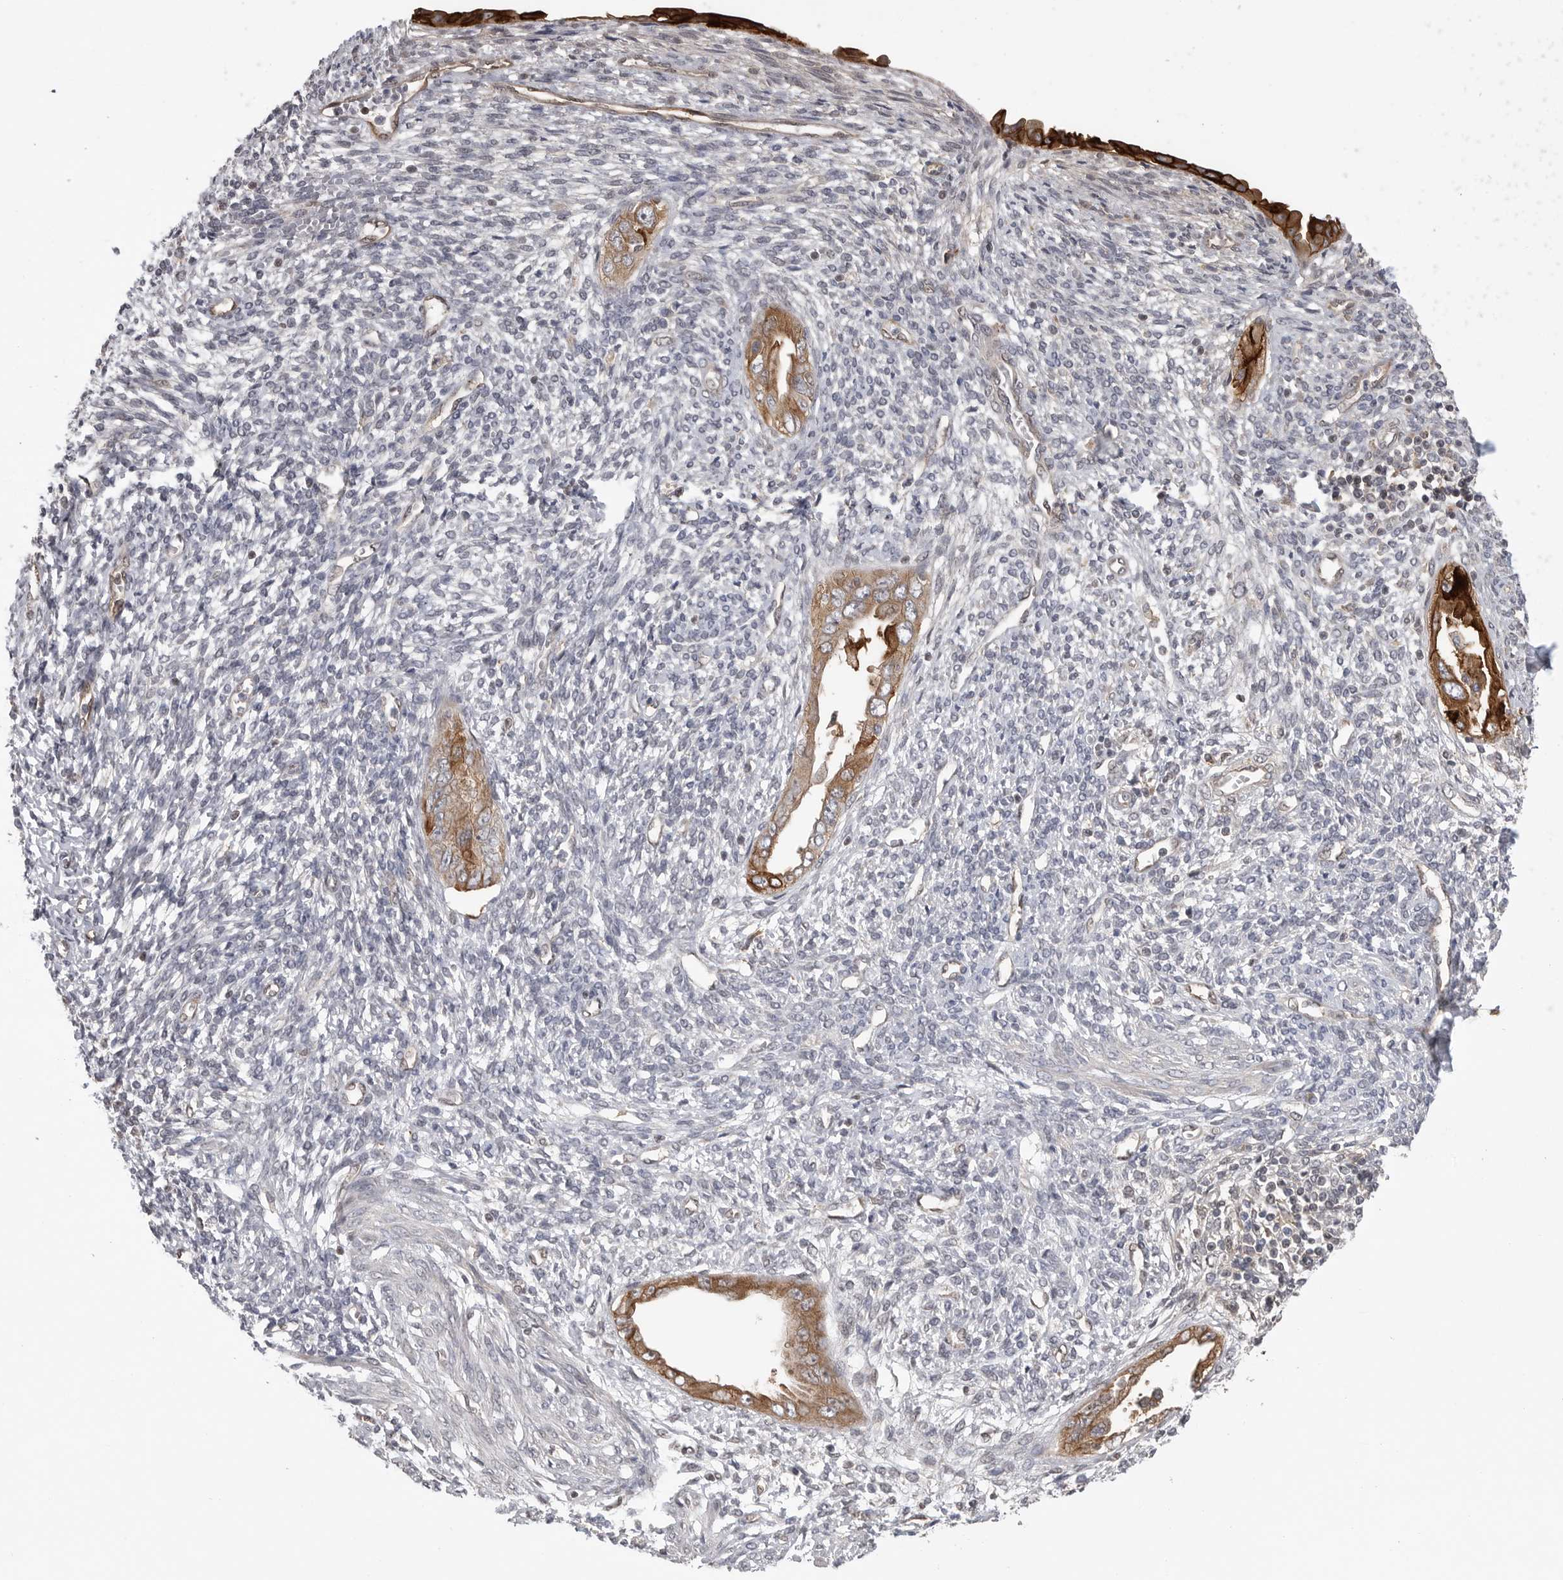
{"staining": {"intensity": "negative", "quantity": "none", "location": "none"}, "tissue": "endometrium", "cell_type": "Cells in endometrial stroma", "image_type": "normal", "snomed": [{"axis": "morphology", "description": "Normal tissue, NOS"}, {"axis": "topography", "description": "Endometrium"}], "caption": "Immunohistochemistry image of benign endometrium stained for a protein (brown), which shows no positivity in cells in endometrial stroma.", "gene": "NECTIN1", "patient": {"sex": "female", "age": 66}}